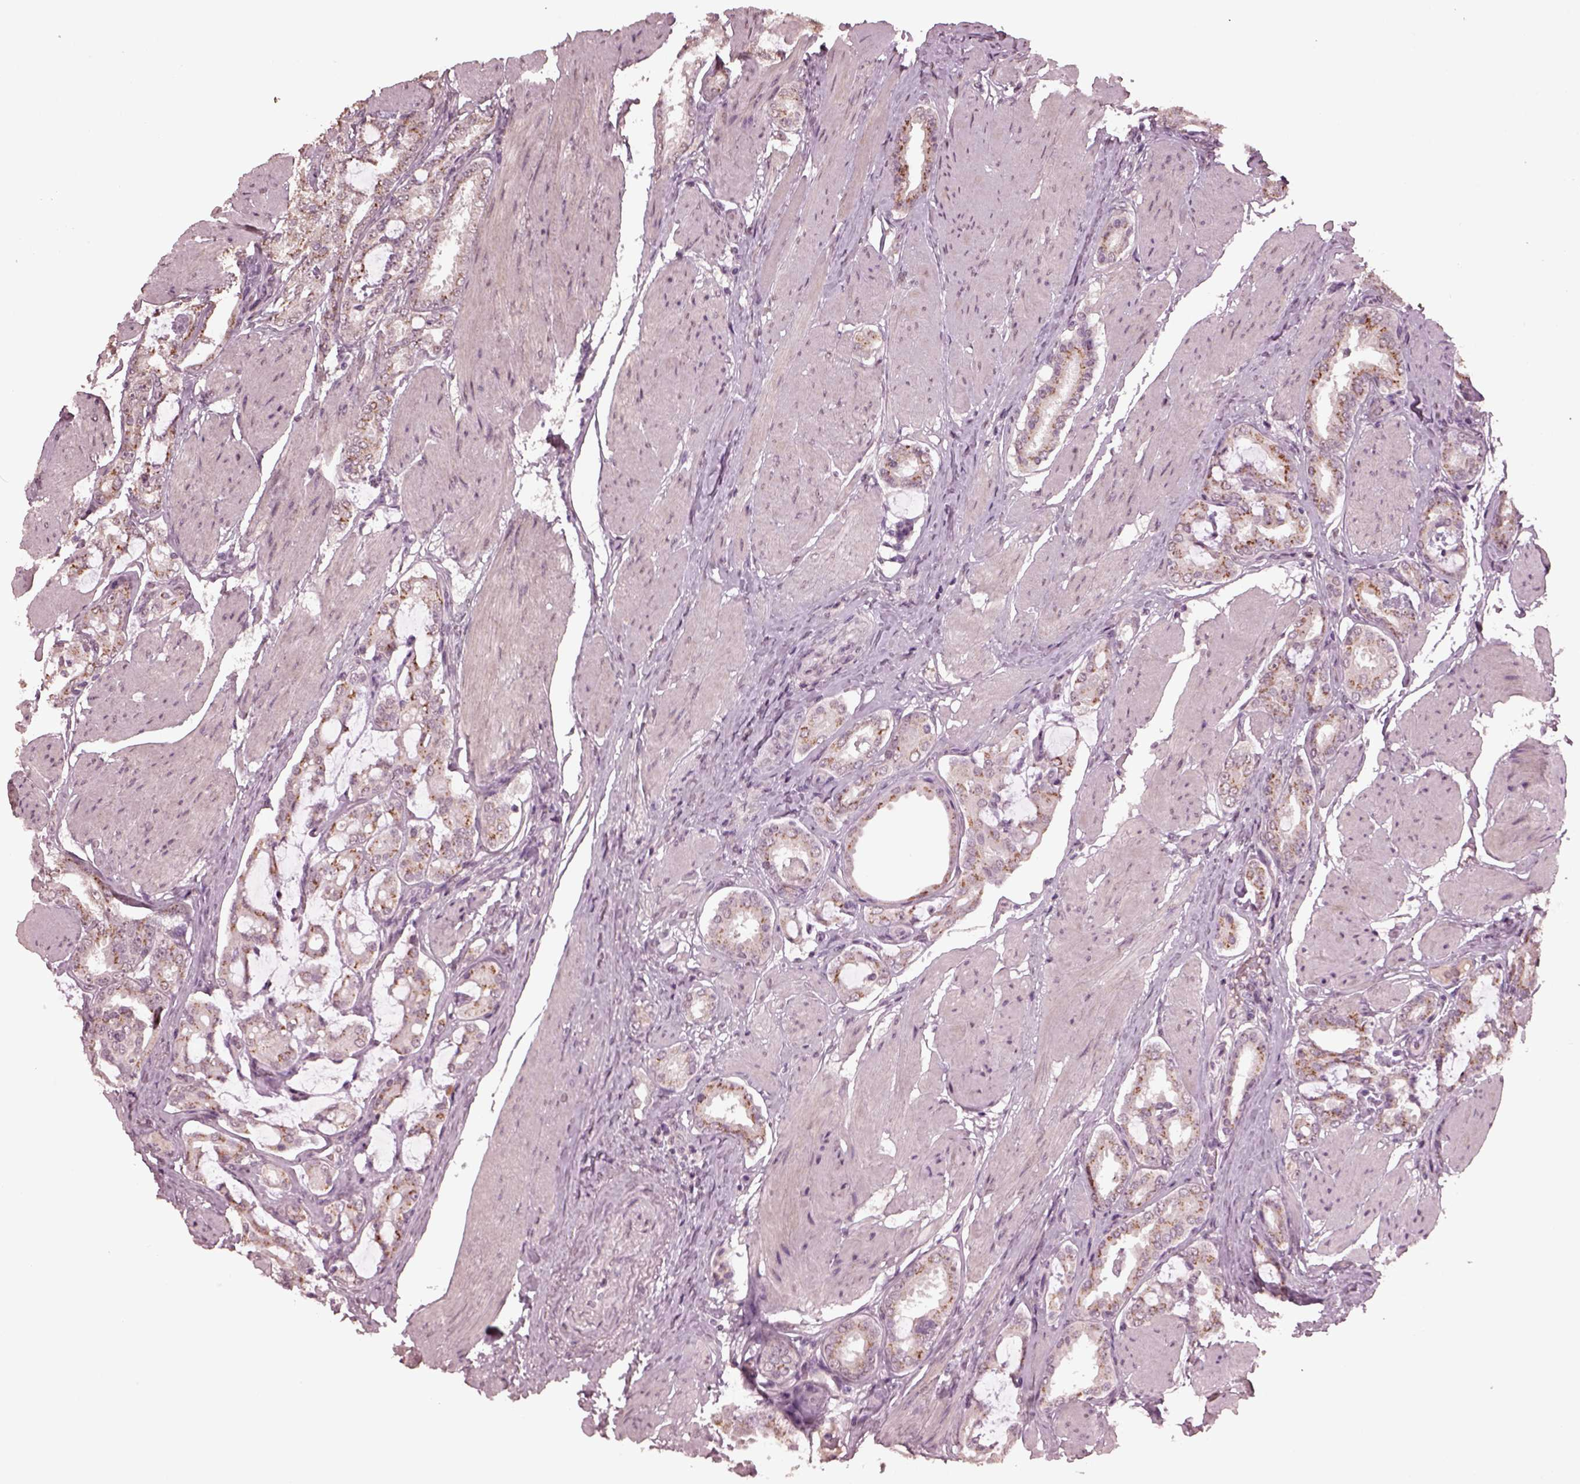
{"staining": {"intensity": "moderate", "quantity": ">75%", "location": "cytoplasmic/membranous"}, "tissue": "prostate cancer", "cell_type": "Tumor cells", "image_type": "cancer", "snomed": [{"axis": "morphology", "description": "Adenocarcinoma, High grade"}, {"axis": "topography", "description": "Prostate"}], "caption": "An immunohistochemistry micrograph of neoplastic tissue is shown. Protein staining in brown labels moderate cytoplasmic/membranous positivity in prostate high-grade adenocarcinoma within tumor cells.", "gene": "IL18RAP", "patient": {"sex": "male", "age": 63}}